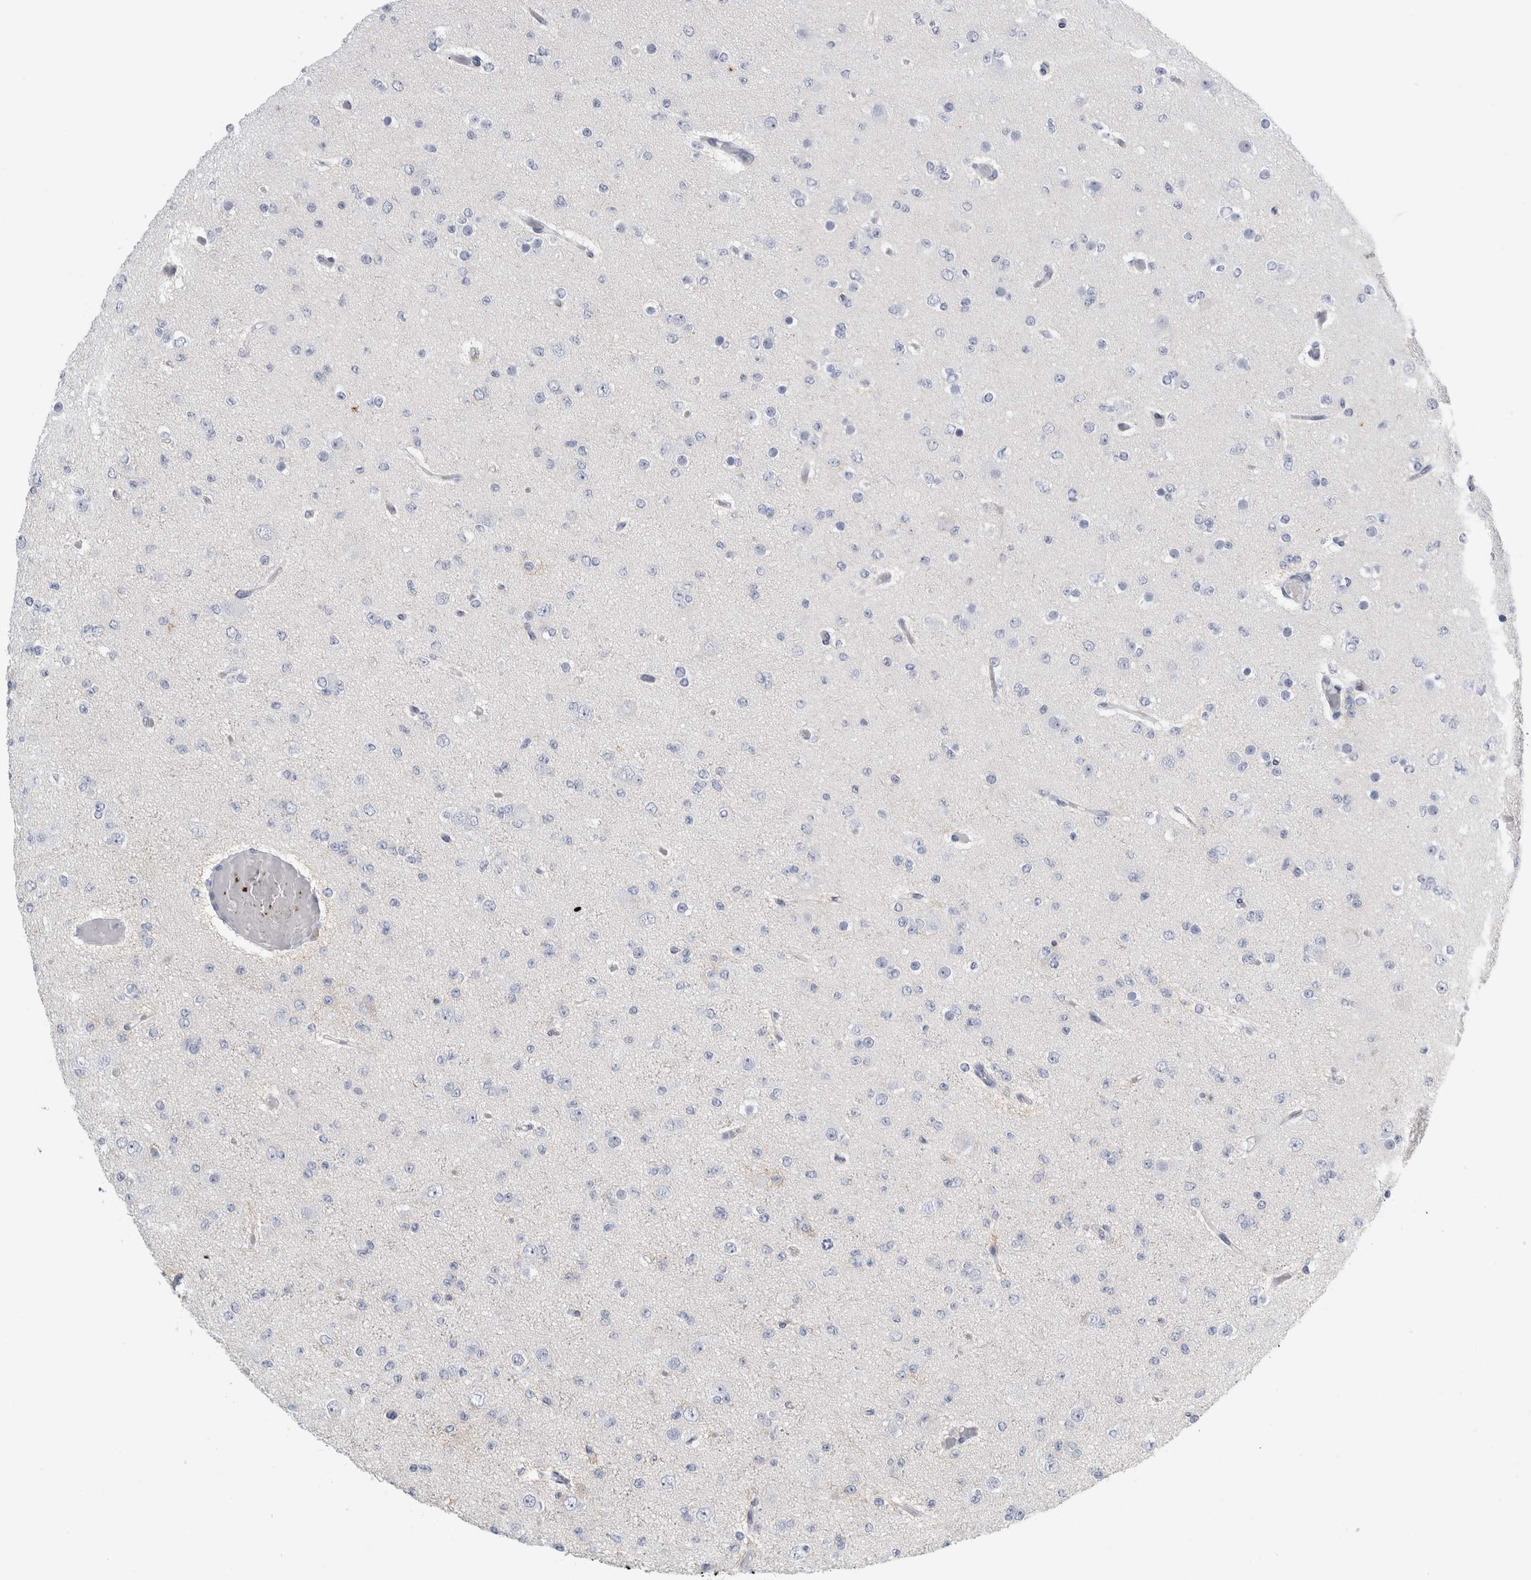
{"staining": {"intensity": "negative", "quantity": "none", "location": "none"}, "tissue": "glioma", "cell_type": "Tumor cells", "image_type": "cancer", "snomed": [{"axis": "morphology", "description": "Glioma, malignant, Low grade"}, {"axis": "topography", "description": "Brain"}], "caption": "Micrograph shows no significant protein expression in tumor cells of glioma.", "gene": "ANKFY1", "patient": {"sex": "female", "age": 22}}